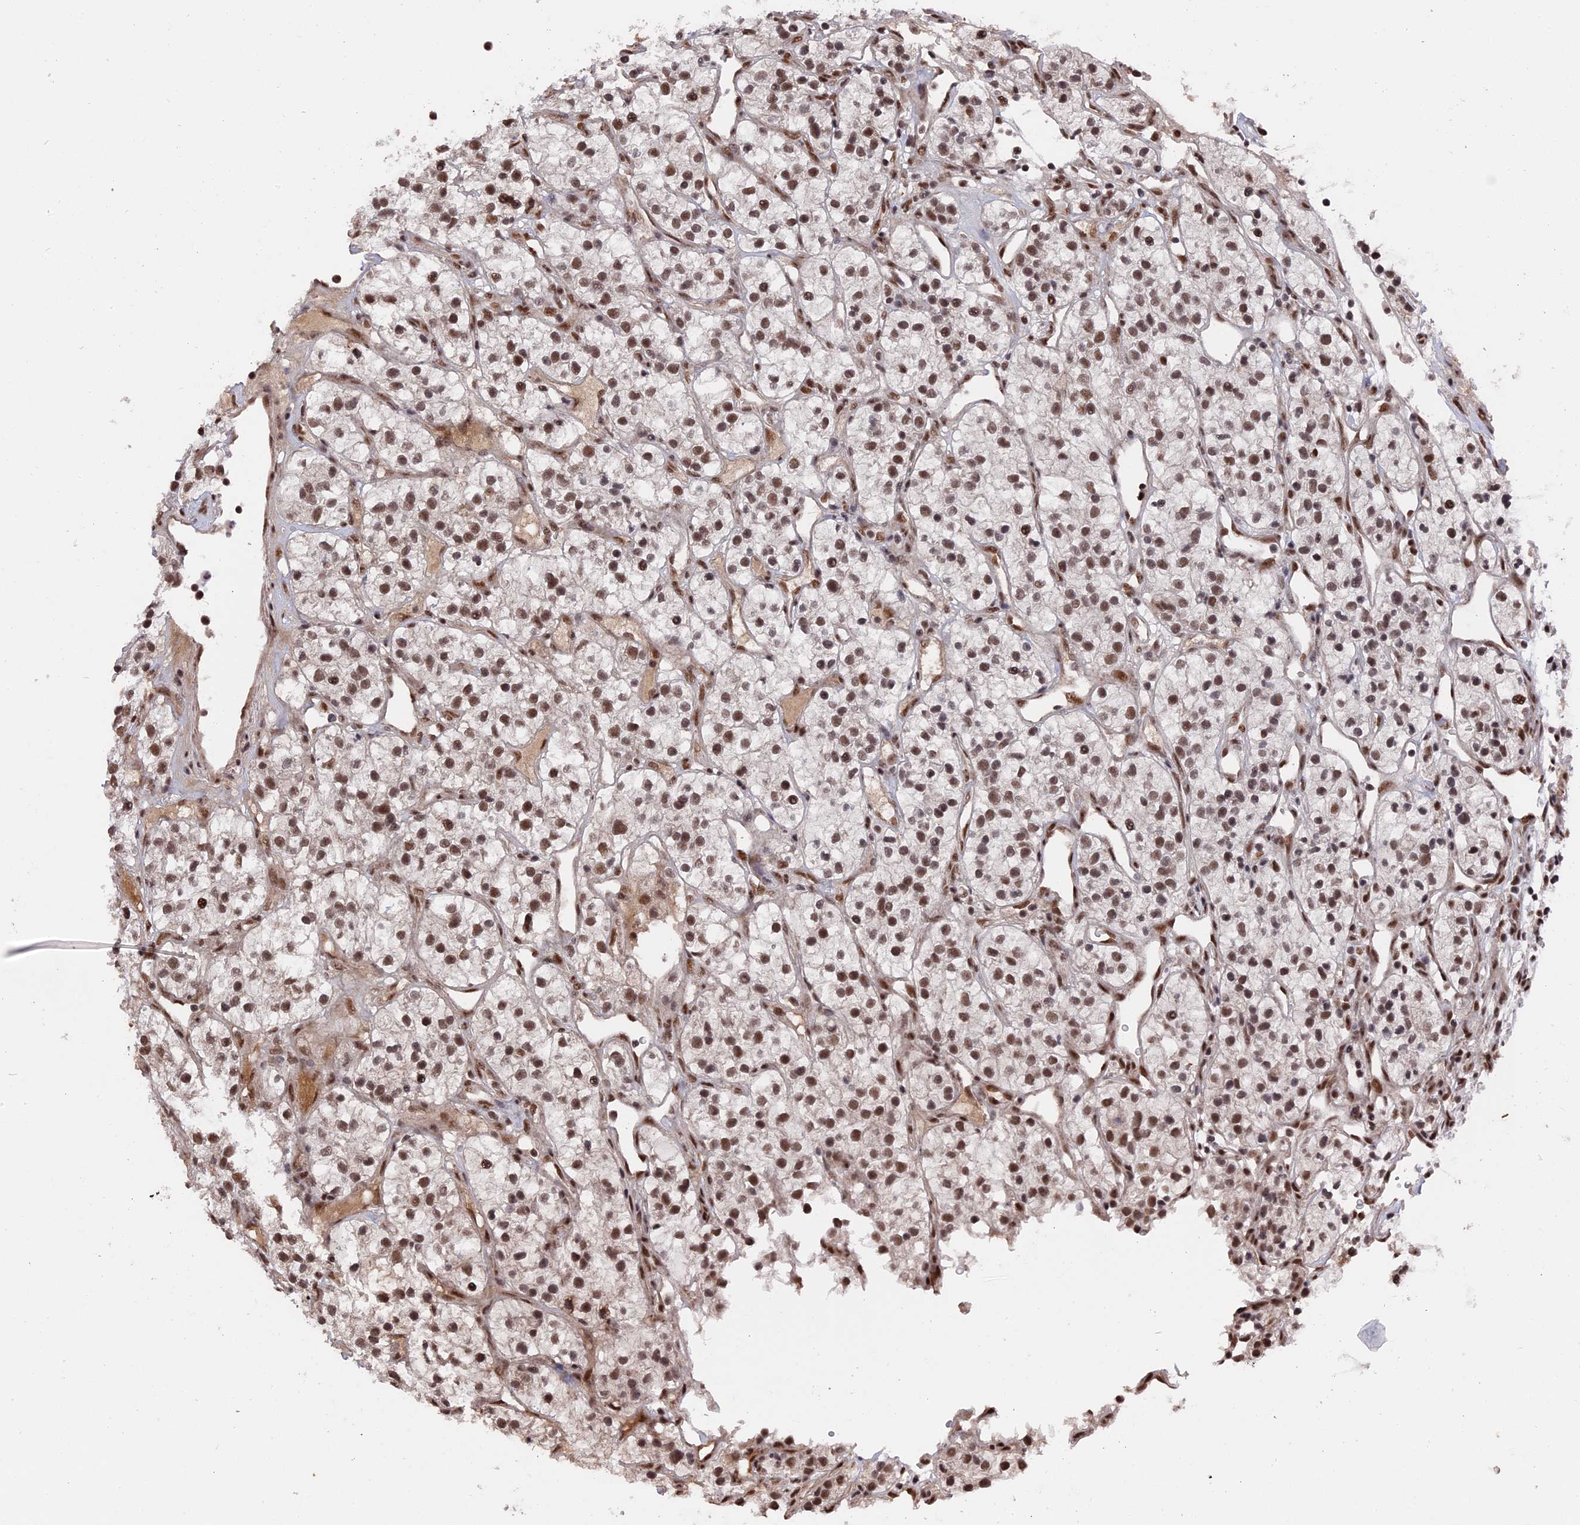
{"staining": {"intensity": "moderate", "quantity": ">75%", "location": "nuclear"}, "tissue": "renal cancer", "cell_type": "Tumor cells", "image_type": "cancer", "snomed": [{"axis": "morphology", "description": "Adenocarcinoma, NOS"}, {"axis": "topography", "description": "Kidney"}], "caption": "Renal cancer (adenocarcinoma) tissue reveals moderate nuclear expression in about >75% of tumor cells, visualized by immunohistochemistry.", "gene": "SF3A2", "patient": {"sex": "female", "age": 57}}